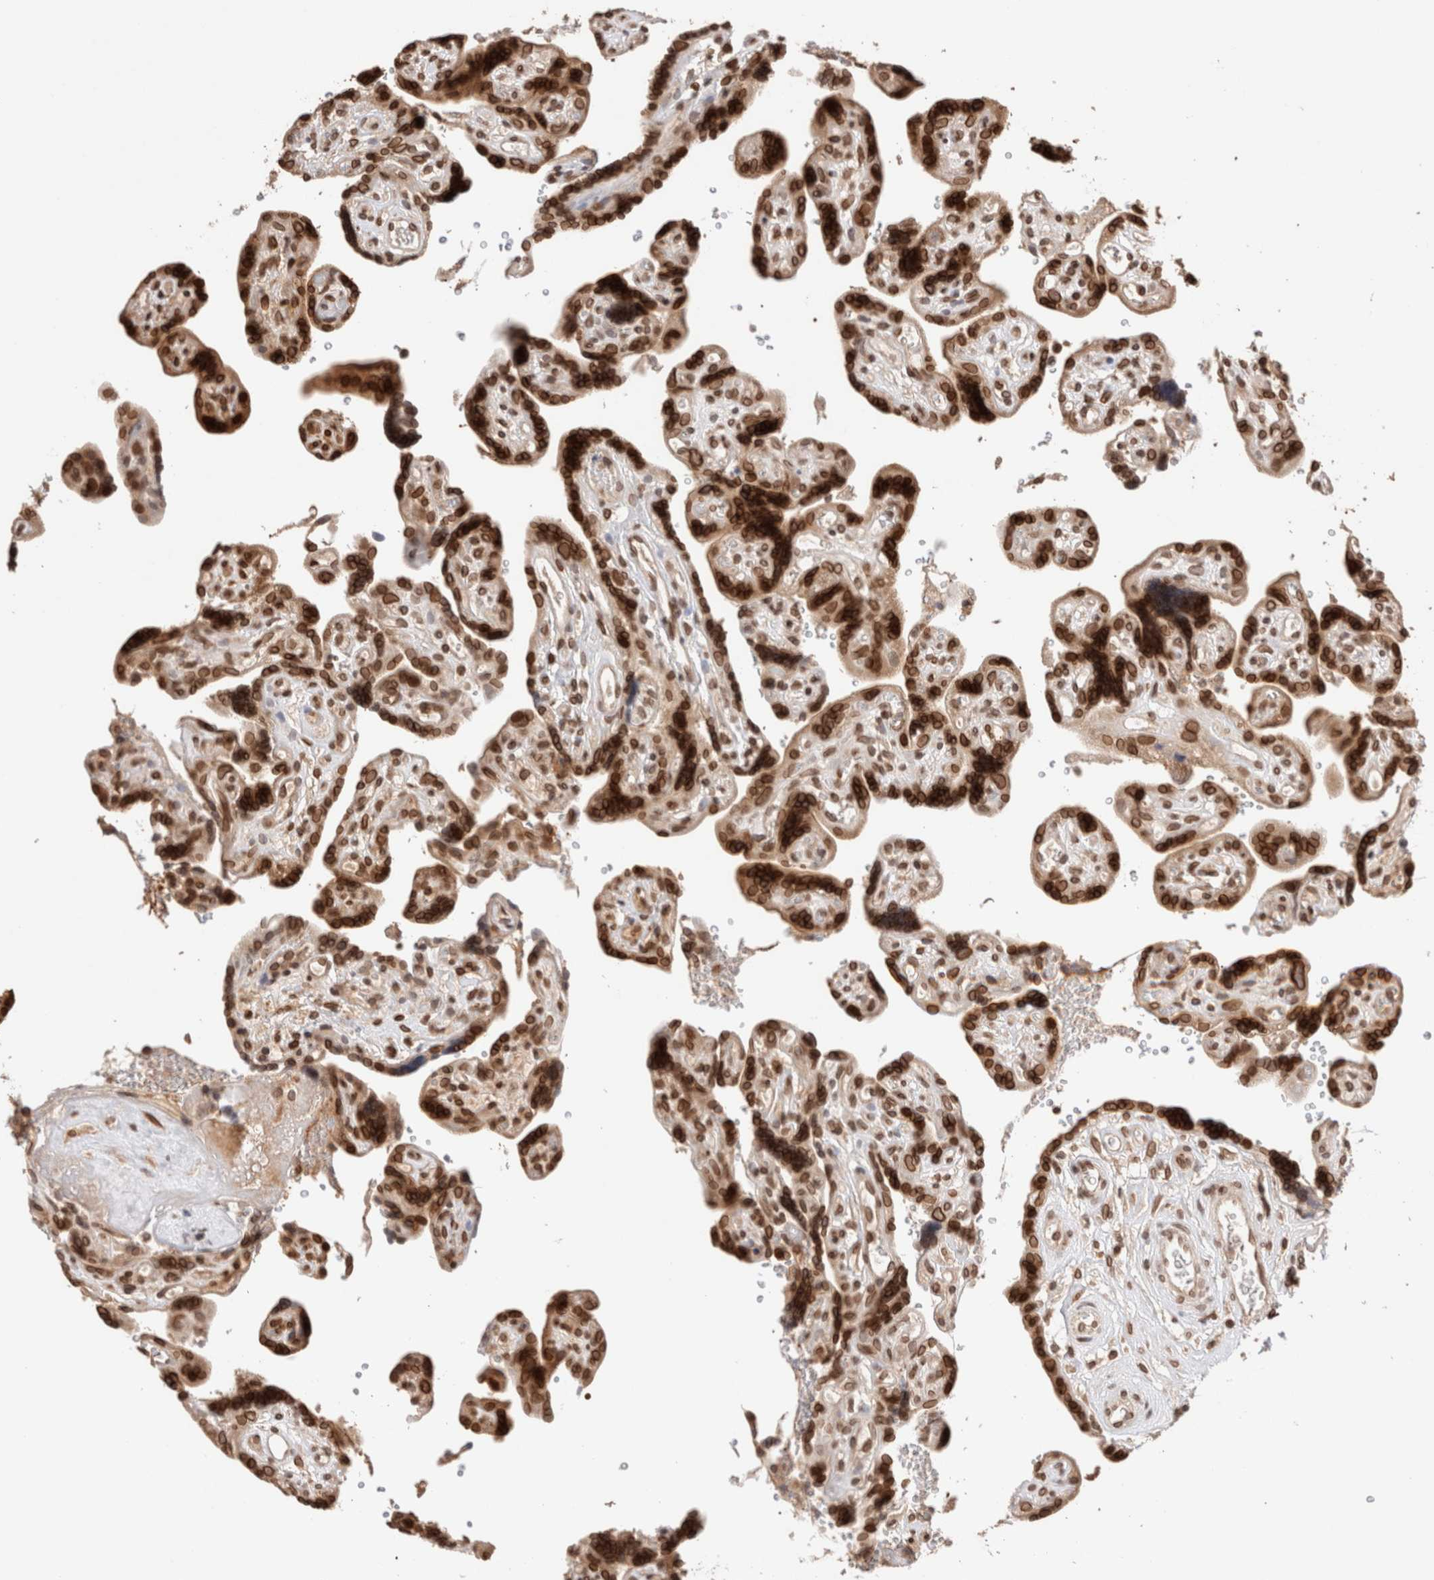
{"staining": {"intensity": "strong", "quantity": ">75%", "location": "cytoplasmic/membranous,nuclear"}, "tissue": "placenta", "cell_type": "Decidual cells", "image_type": "normal", "snomed": [{"axis": "morphology", "description": "Normal tissue, NOS"}, {"axis": "topography", "description": "Placenta"}], "caption": "A brown stain shows strong cytoplasmic/membranous,nuclear positivity of a protein in decidual cells of benign human placenta. (Brightfield microscopy of DAB IHC at high magnification).", "gene": "TPR", "patient": {"sex": "female", "age": 30}}